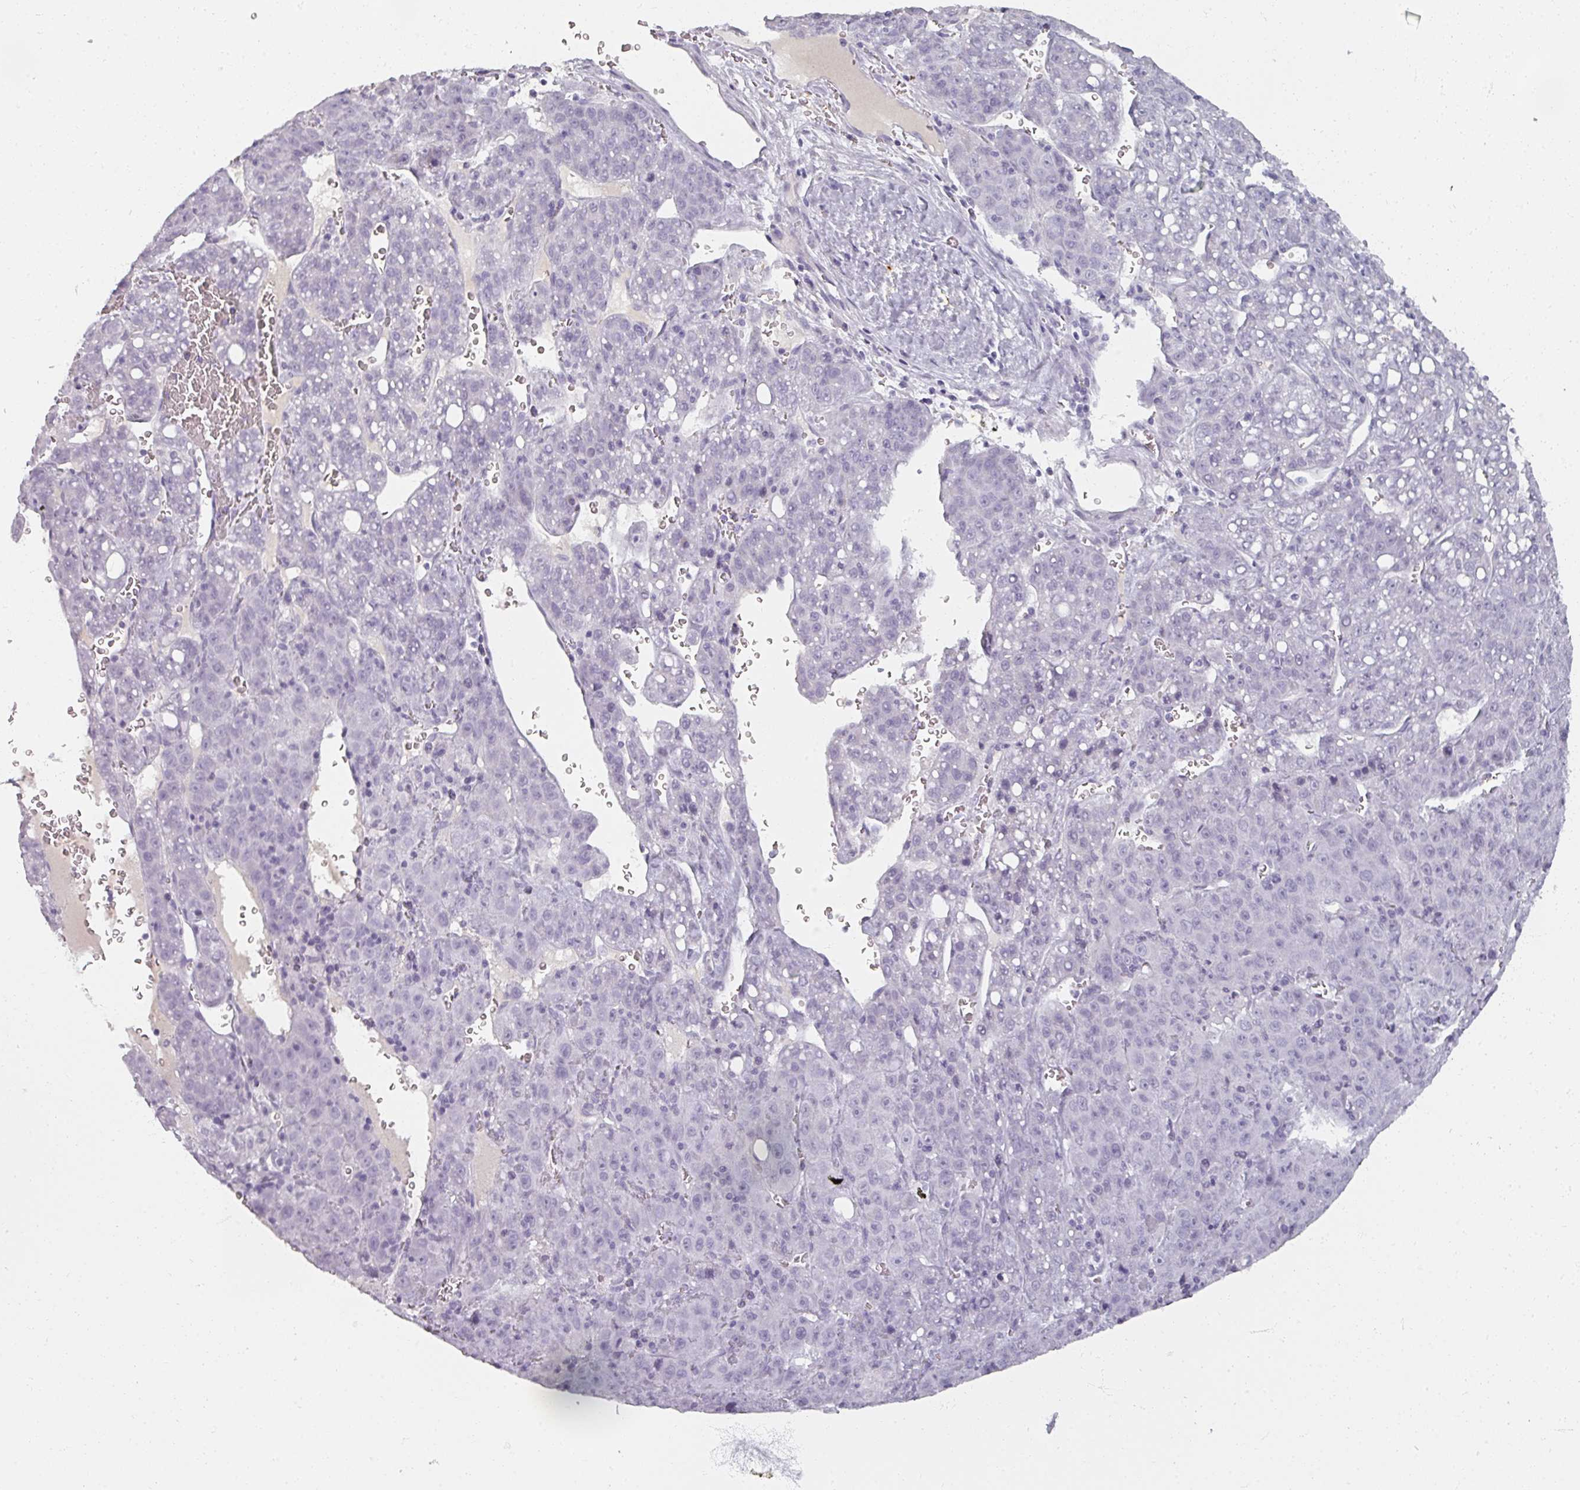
{"staining": {"intensity": "negative", "quantity": "none", "location": "none"}, "tissue": "liver cancer", "cell_type": "Tumor cells", "image_type": "cancer", "snomed": [{"axis": "morphology", "description": "Carcinoma, Hepatocellular, NOS"}, {"axis": "topography", "description": "Liver"}], "caption": "Tumor cells are negative for protein expression in human hepatocellular carcinoma (liver).", "gene": "REG3G", "patient": {"sex": "female", "age": 53}}